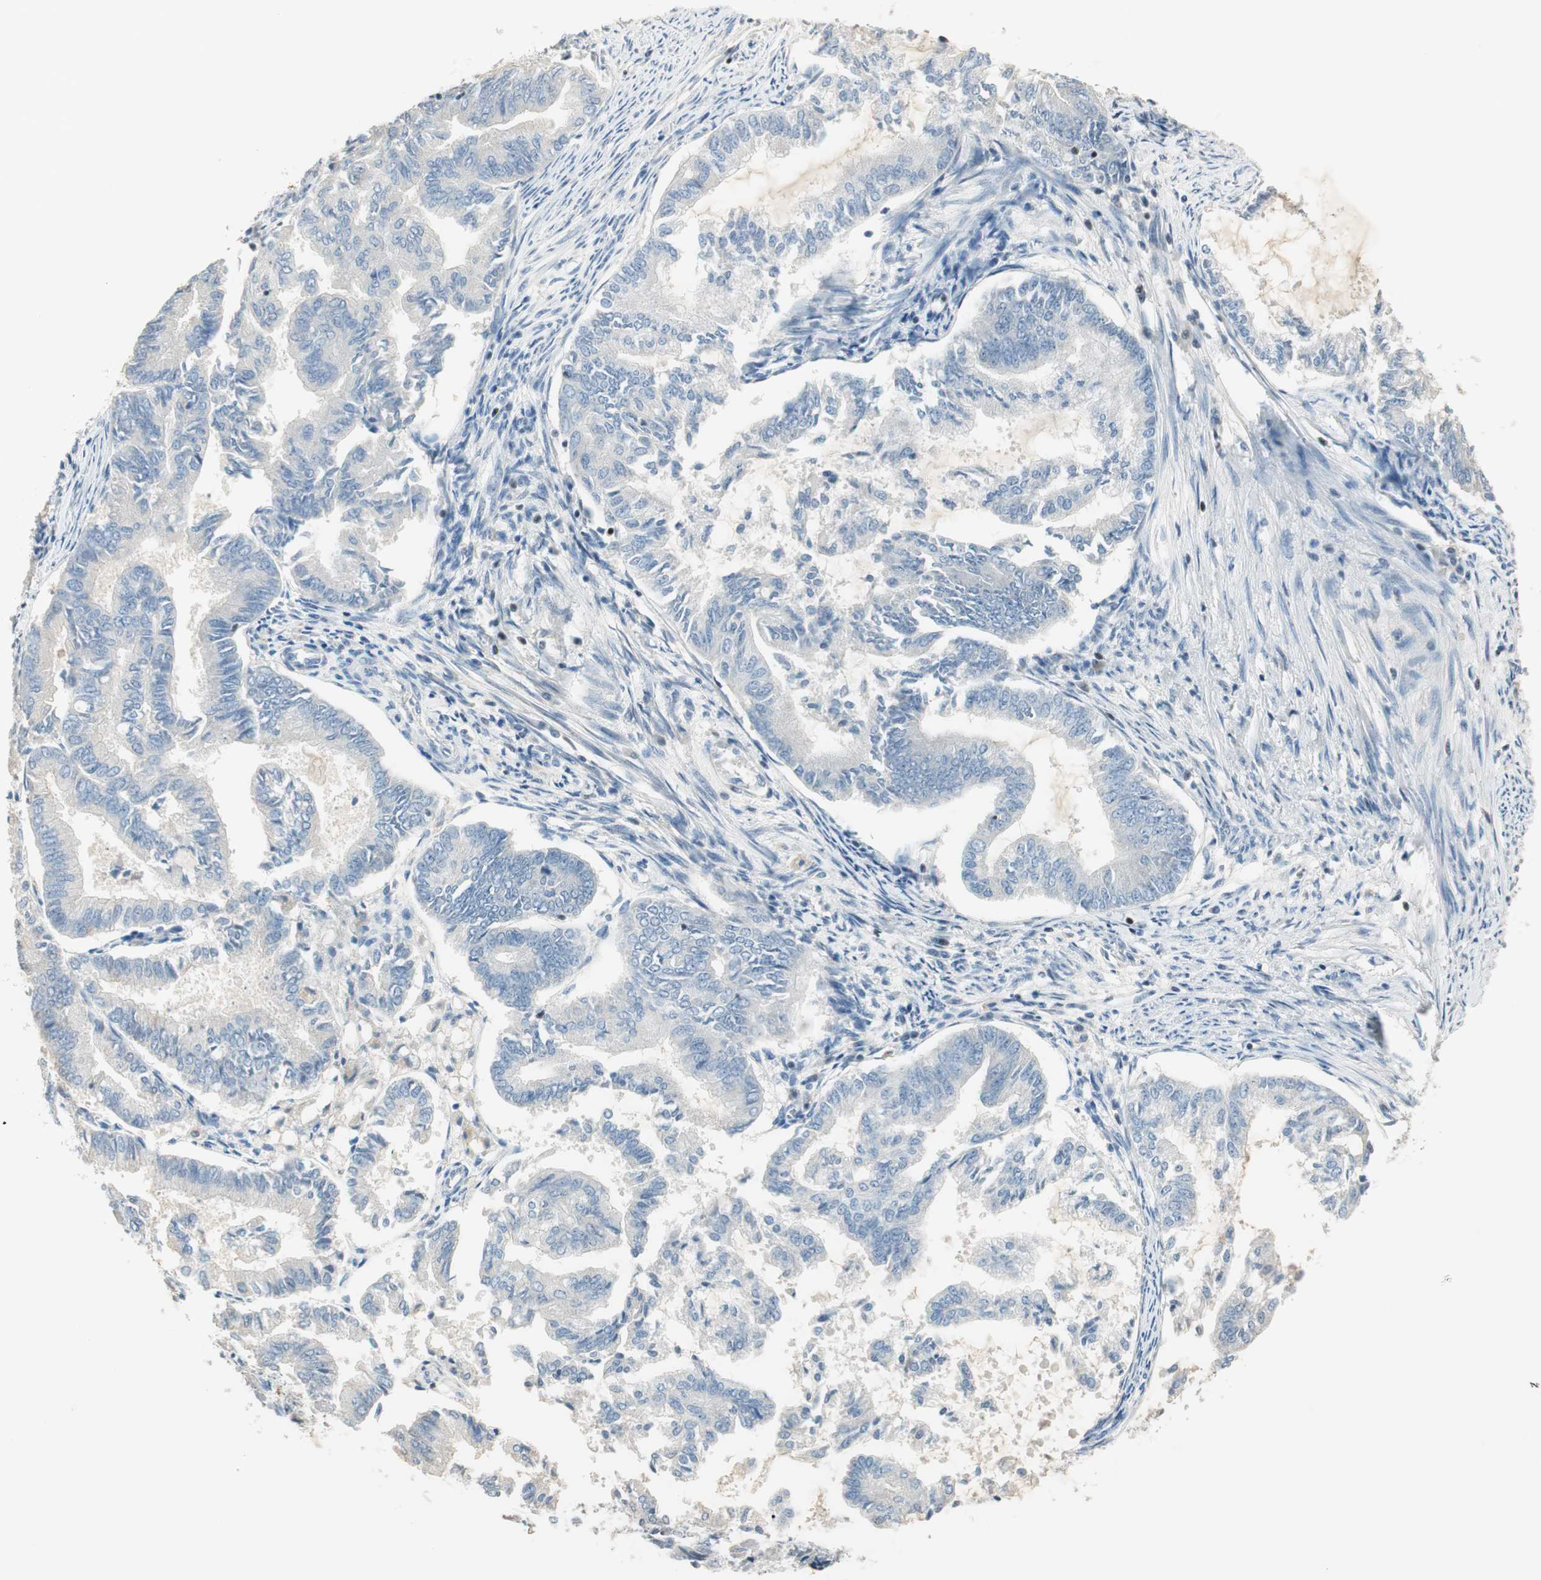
{"staining": {"intensity": "negative", "quantity": "none", "location": "none"}, "tissue": "endometrial cancer", "cell_type": "Tumor cells", "image_type": "cancer", "snomed": [{"axis": "morphology", "description": "Adenocarcinoma, NOS"}, {"axis": "topography", "description": "Endometrium"}], "caption": "Immunohistochemical staining of human endometrial adenocarcinoma exhibits no significant staining in tumor cells.", "gene": "RUNX2", "patient": {"sex": "female", "age": 86}}